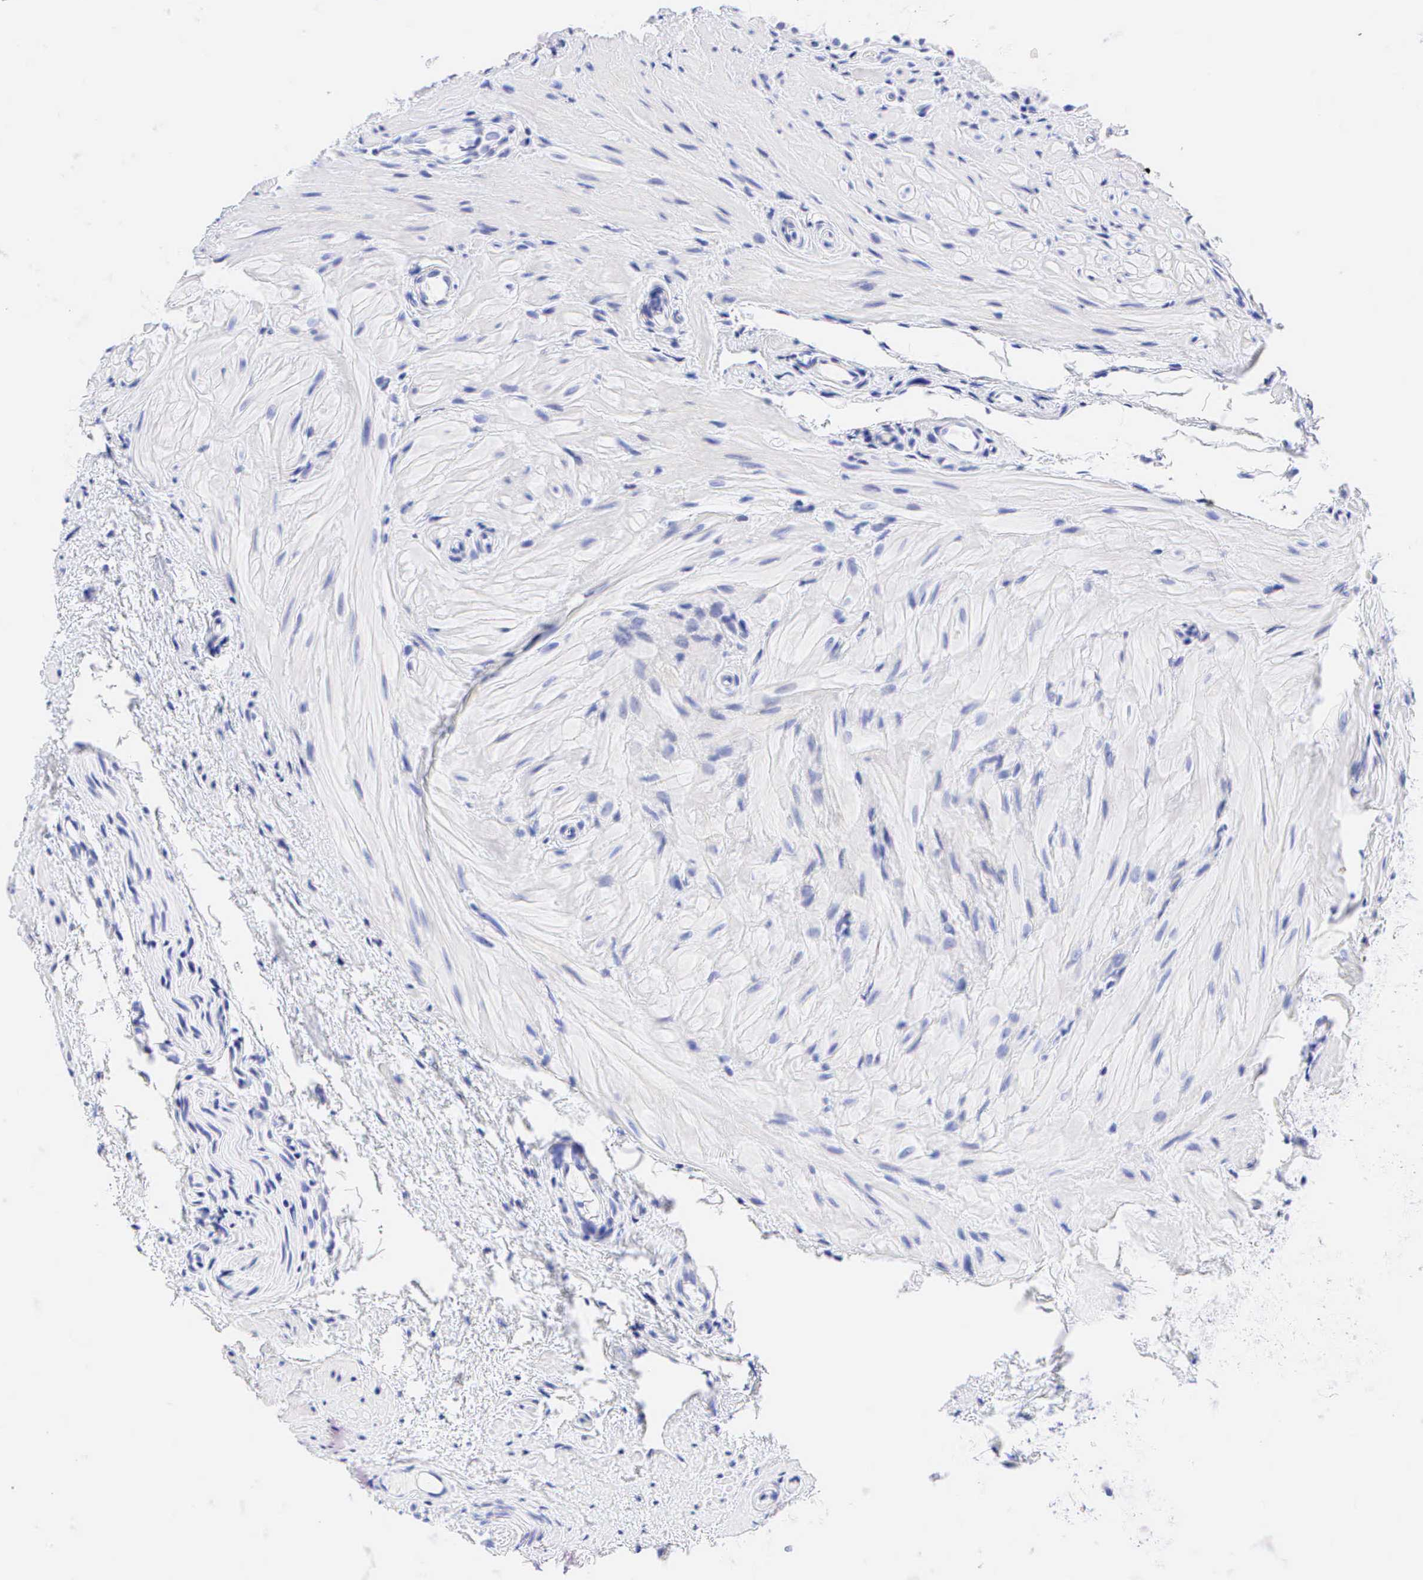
{"staining": {"intensity": "negative", "quantity": "none", "location": "none"}, "tissue": "epididymis", "cell_type": "Glandular cells", "image_type": "normal", "snomed": [{"axis": "morphology", "description": "Normal tissue, NOS"}, {"axis": "topography", "description": "Epididymis"}], "caption": "Immunohistochemistry (IHC) of benign human epididymis exhibits no positivity in glandular cells.", "gene": "KRT20", "patient": {"sex": "male", "age": 74}}